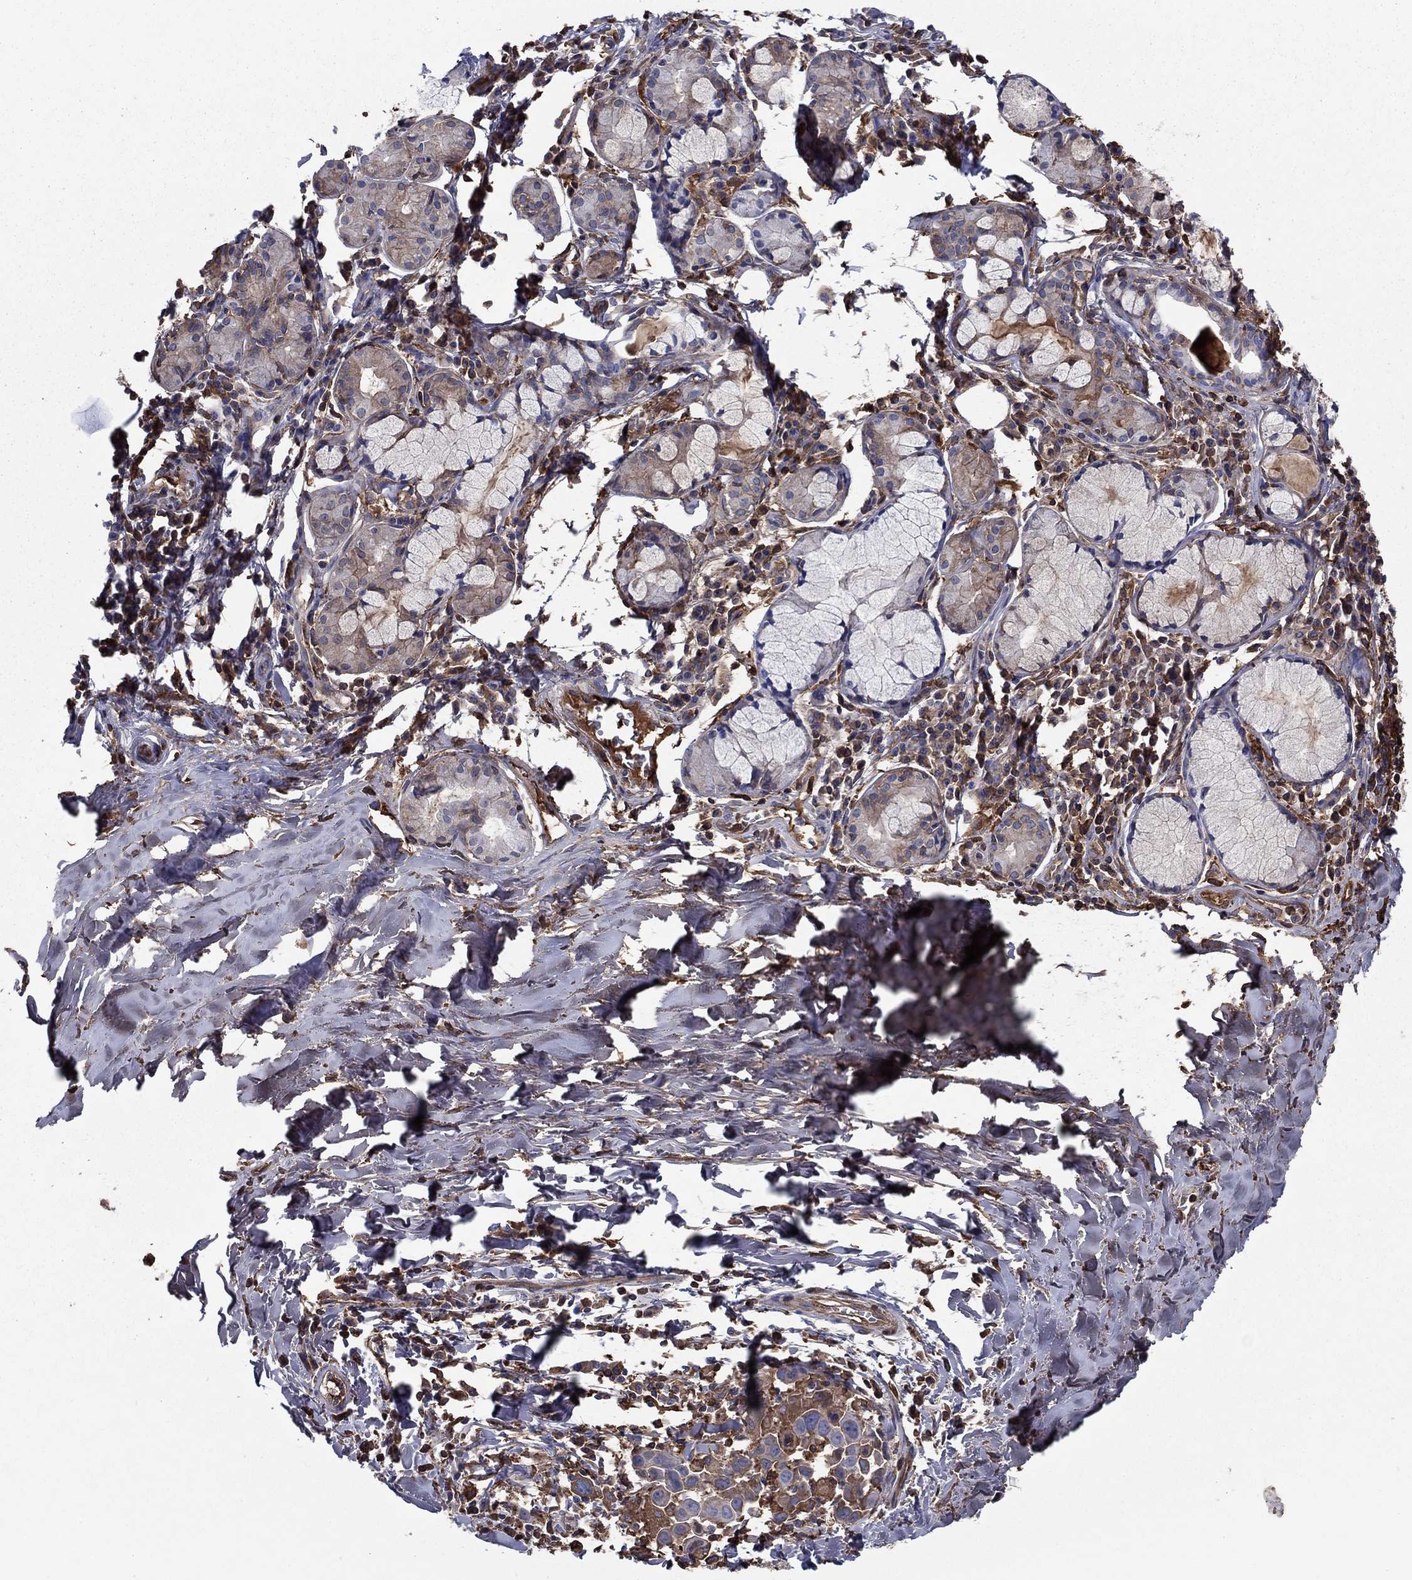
{"staining": {"intensity": "moderate", "quantity": "25%-75%", "location": "cytoplasmic/membranous"}, "tissue": "lung cancer", "cell_type": "Tumor cells", "image_type": "cancer", "snomed": [{"axis": "morphology", "description": "Squamous cell carcinoma, NOS"}, {"axis": "topography", "description": "Lung"}], "caption": "Tumor cells demonstrate medium levels of moderate cytoplasmic/membranous positivity in about 25%-75% of cells in human squamous cell carcinoma (lung).", "gene": "HPX", "patient": {"sex": "male", "age": 57}}